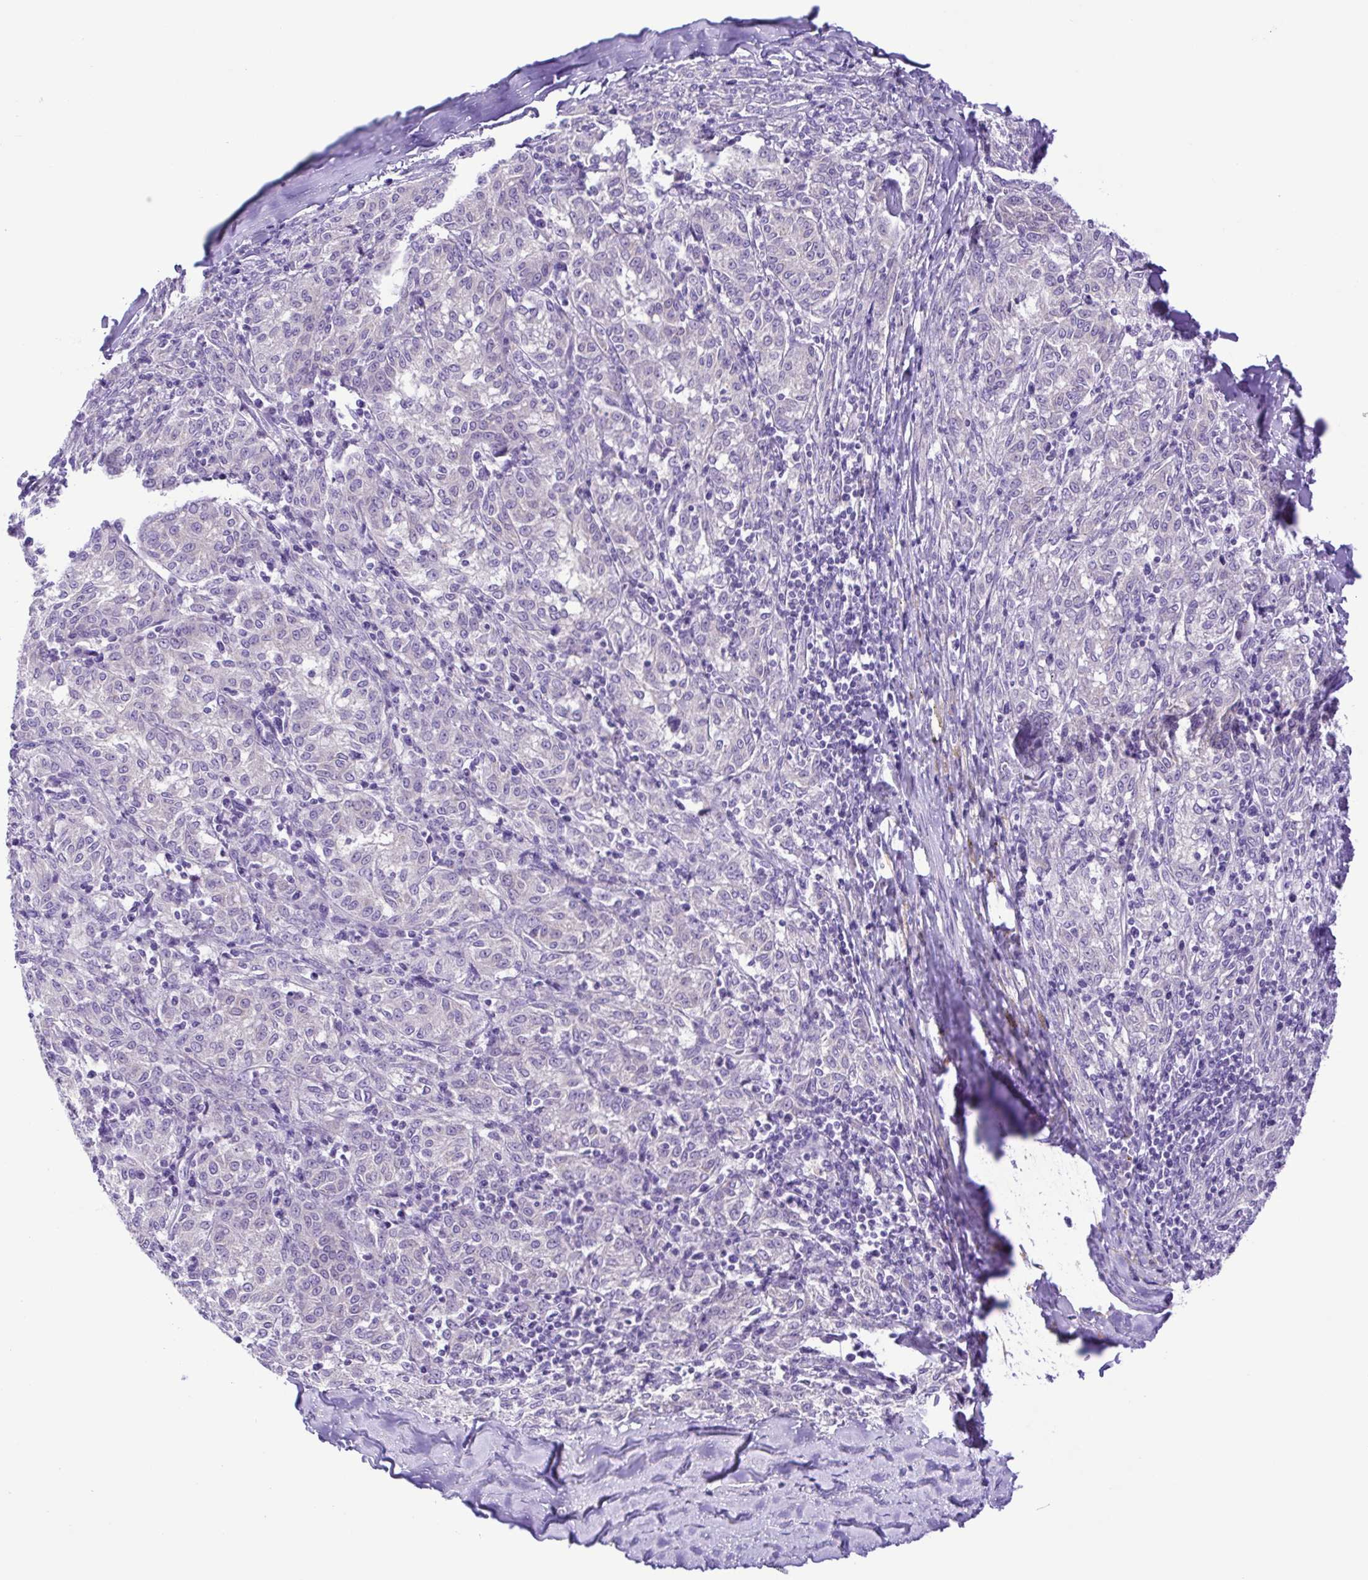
{"staining": {"intensity": "negative", "quantity": "none", "location": "none"}, "tissue": "melanoma", "cell_type": "Tumor cells", "image_type": "cancer", "snomed": [{"axis": "morphology", "description": "Malignant melanoma, NOS"}, {"axis": "topography", "description": "Skin"}], "caption": "Tumor cells are negative for brown protein staining in malignant melanoma. (Immunohistochemistry, brightfield microscopy, high magnification).", "gene": "SYT1", "patient": {"sex": "female", "age": 72}}